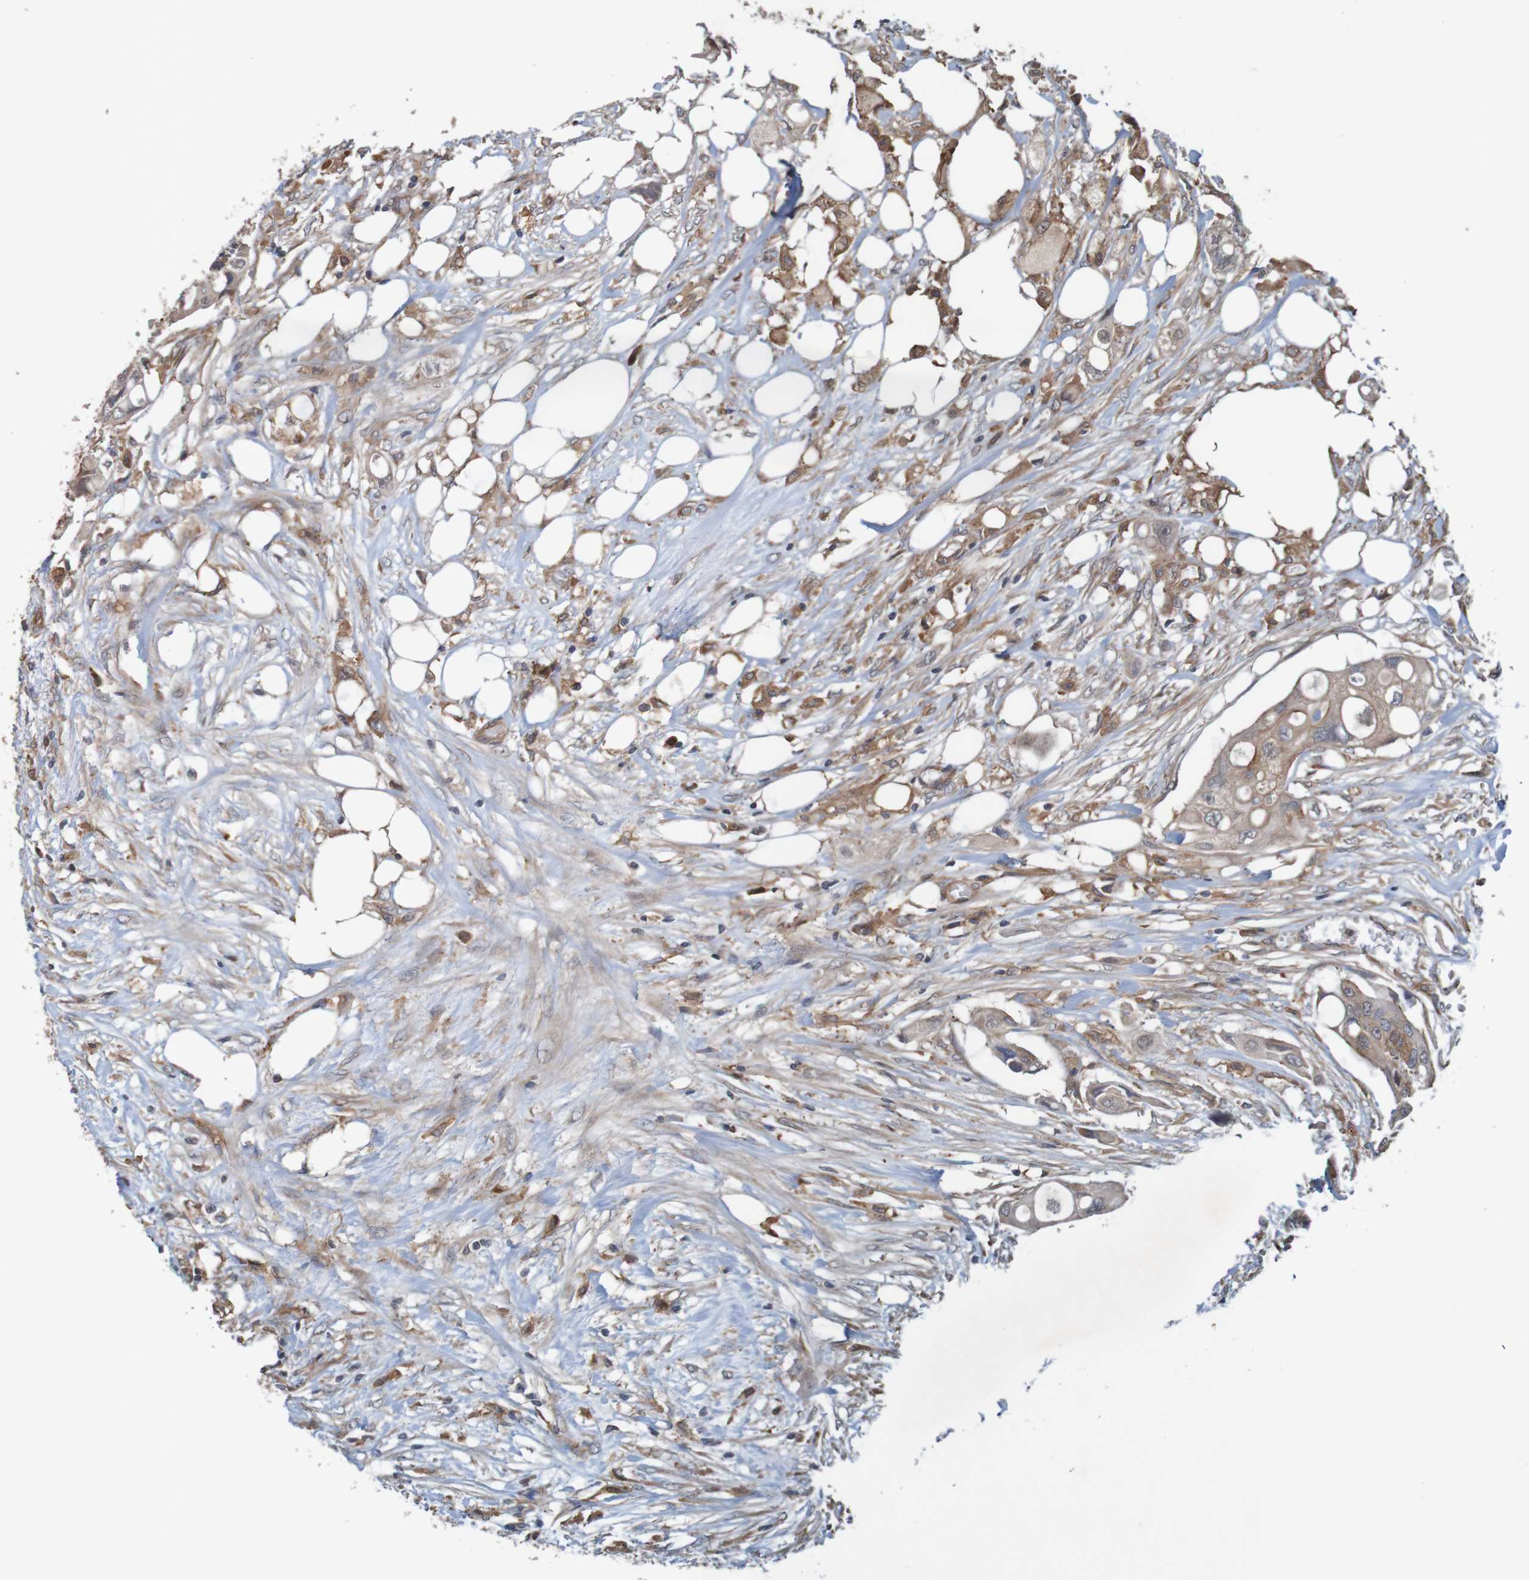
{"staining": {"intensity": "moderate", "quantity": ">75%", "location": "cytoplasmic/membranous"}, "tissue": "colorectal cancer", "cell_type": "Tumor cells", "image_type": "cancer", "snomed": [{"axis": "morphology", "description": "Adenocarcinoma, NOS"}, {"axis": "topography", "description": "Colon"}], "caption": "Colorectal adenocarcinoma stained for a protein (brown) displays moderate cytoplasmic/membranous positive staining in approximately >75% of tumor cells.", "gene": "ARHGEF11", "patient": {"sex": "female", "age": 57}}